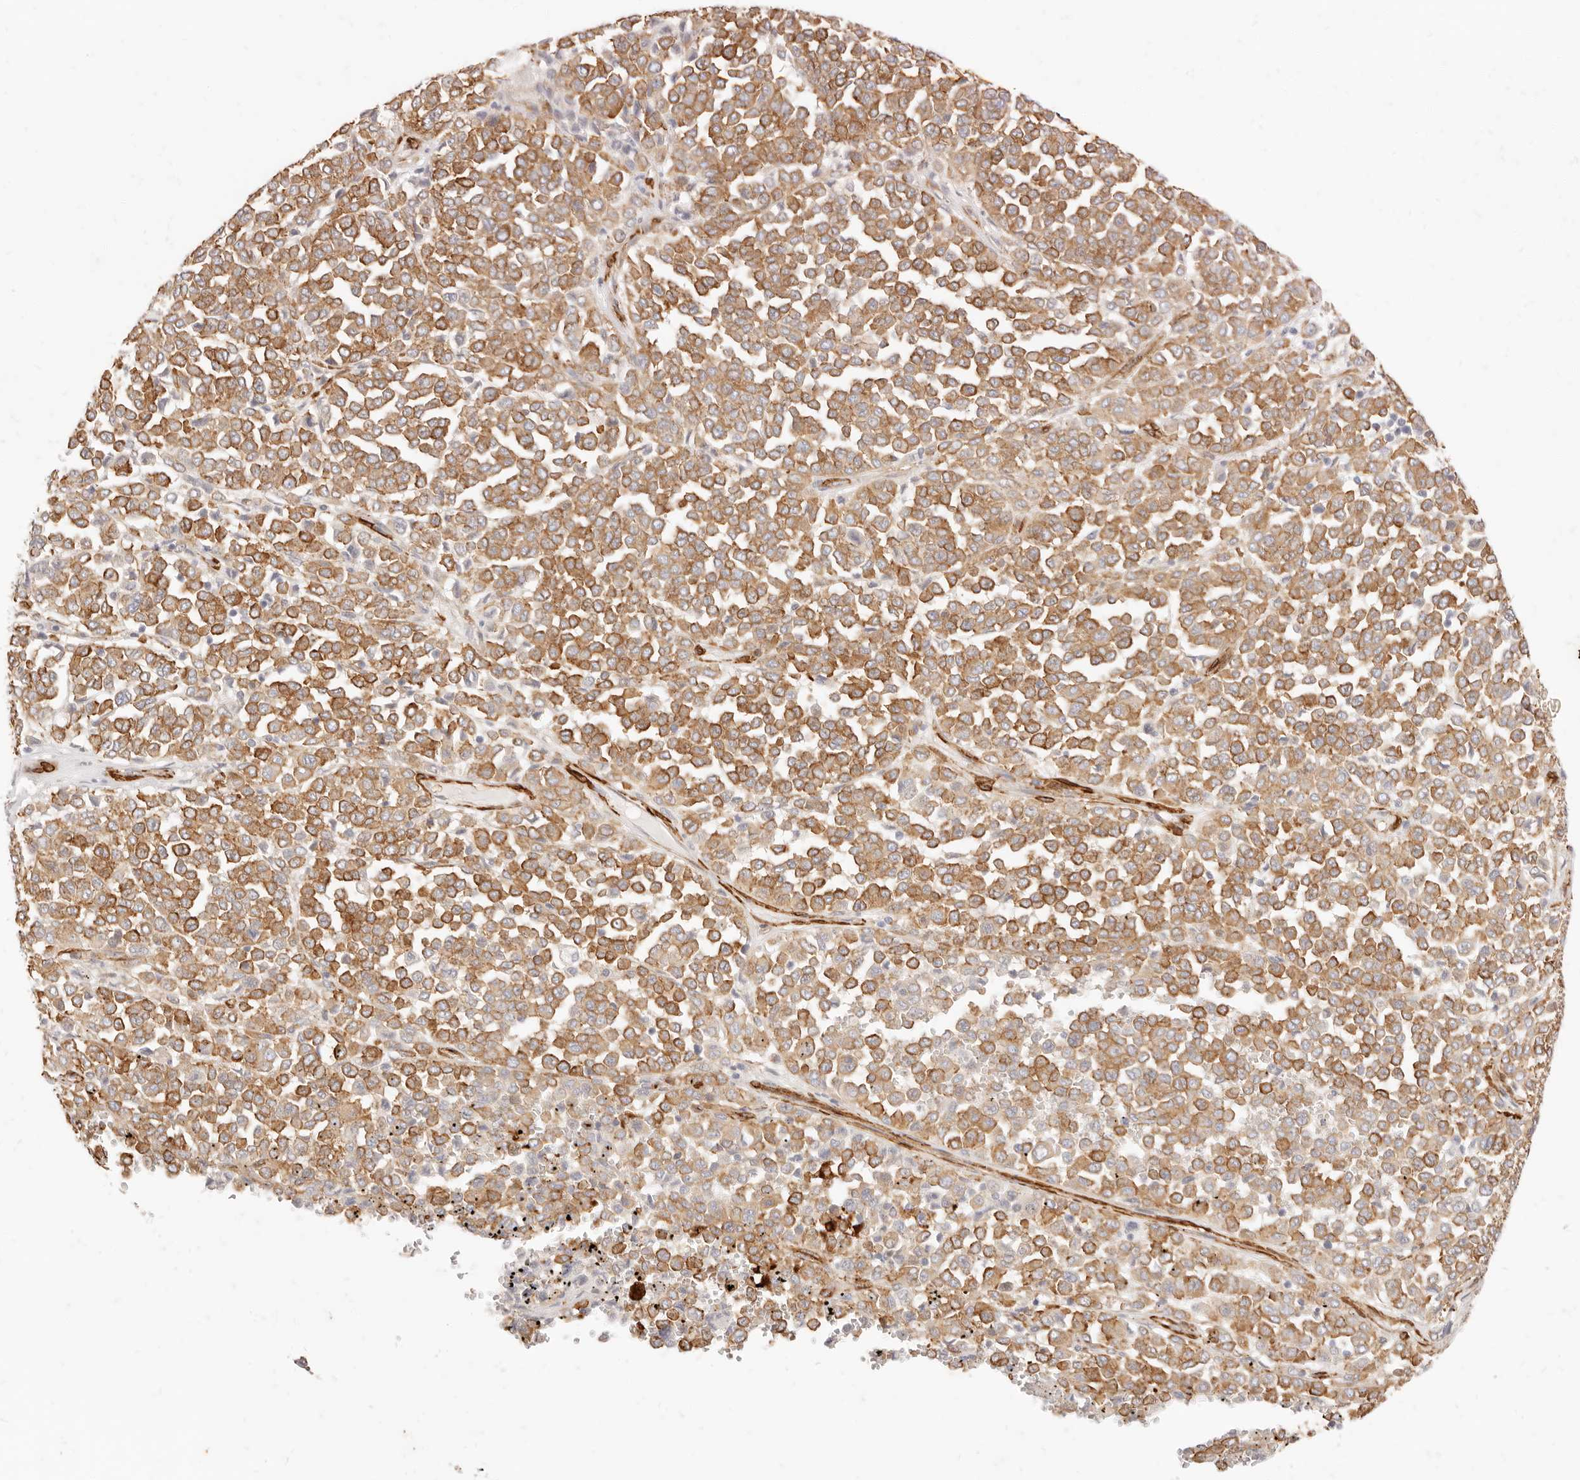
{"staining": {"intensity": "moderate", "quantity": ">75%", "location": "cytoplasmic/membranous"}, "tissue": "melanoma", "cell_type": "Tumor cells", "image_type": "cancer", "snomed": [{"axis": "morphology", "description": "Malignant melanoma, Metastatic site"}, {"axis": "topography", "description": "Pancreas"}], "caption": "Immunohistochemistry staining of malignant melanoma (metastatic site), which reveals medium levels of moderate cytoplasmic/membranous expression in about >75% of tumor cells indicating moderate cytoplasmic/membranous protein expression. The staining was performed using DAB (brown) for protein detection and nuclei were counterstained in hematoxylin (blue).", "gene": "TMTC2", "patient": {"sex": "female", "age": 30}}